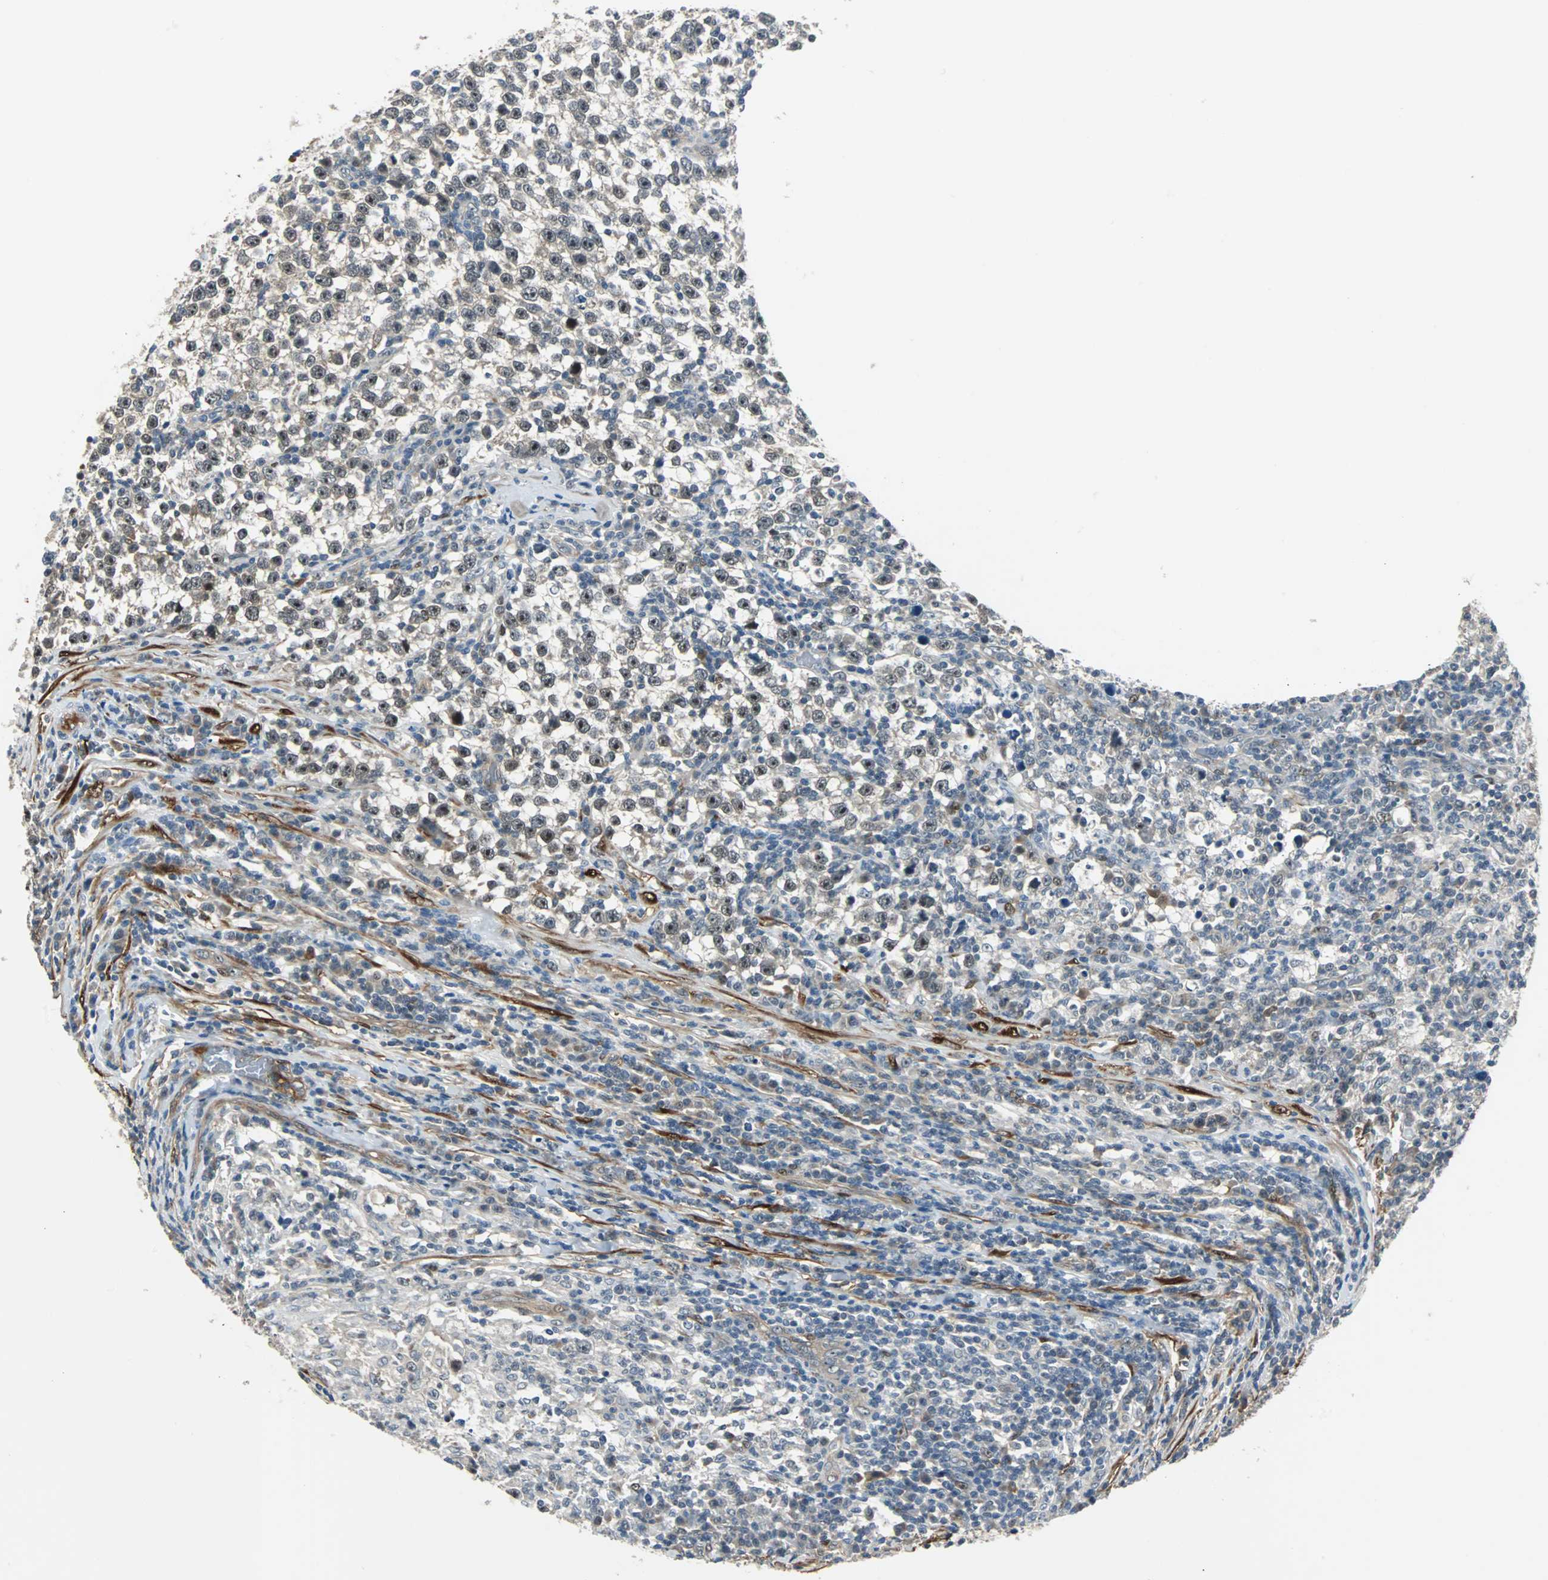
{"staining": {"intensity": "weak", "quantity": "25%-75%", "location": "cytoplasmic/membranous,nuclear"}, "tissue": "testis cancer", "cell_type": "Tumor cells", "image_type": "cancer", "snomed": [{"axis": "morphology", "description": "Seminoma, NOS"}, {"axis": "topography", "description": "Testis"}], "caption": "This is a histology image of IHC staining of testis cancer, which shows weak positivity in the cytoplasmic/membranous and nuclear of tumor cells.", "gene": "FHL2", "patient": {"sex": "male", "age": 43}}